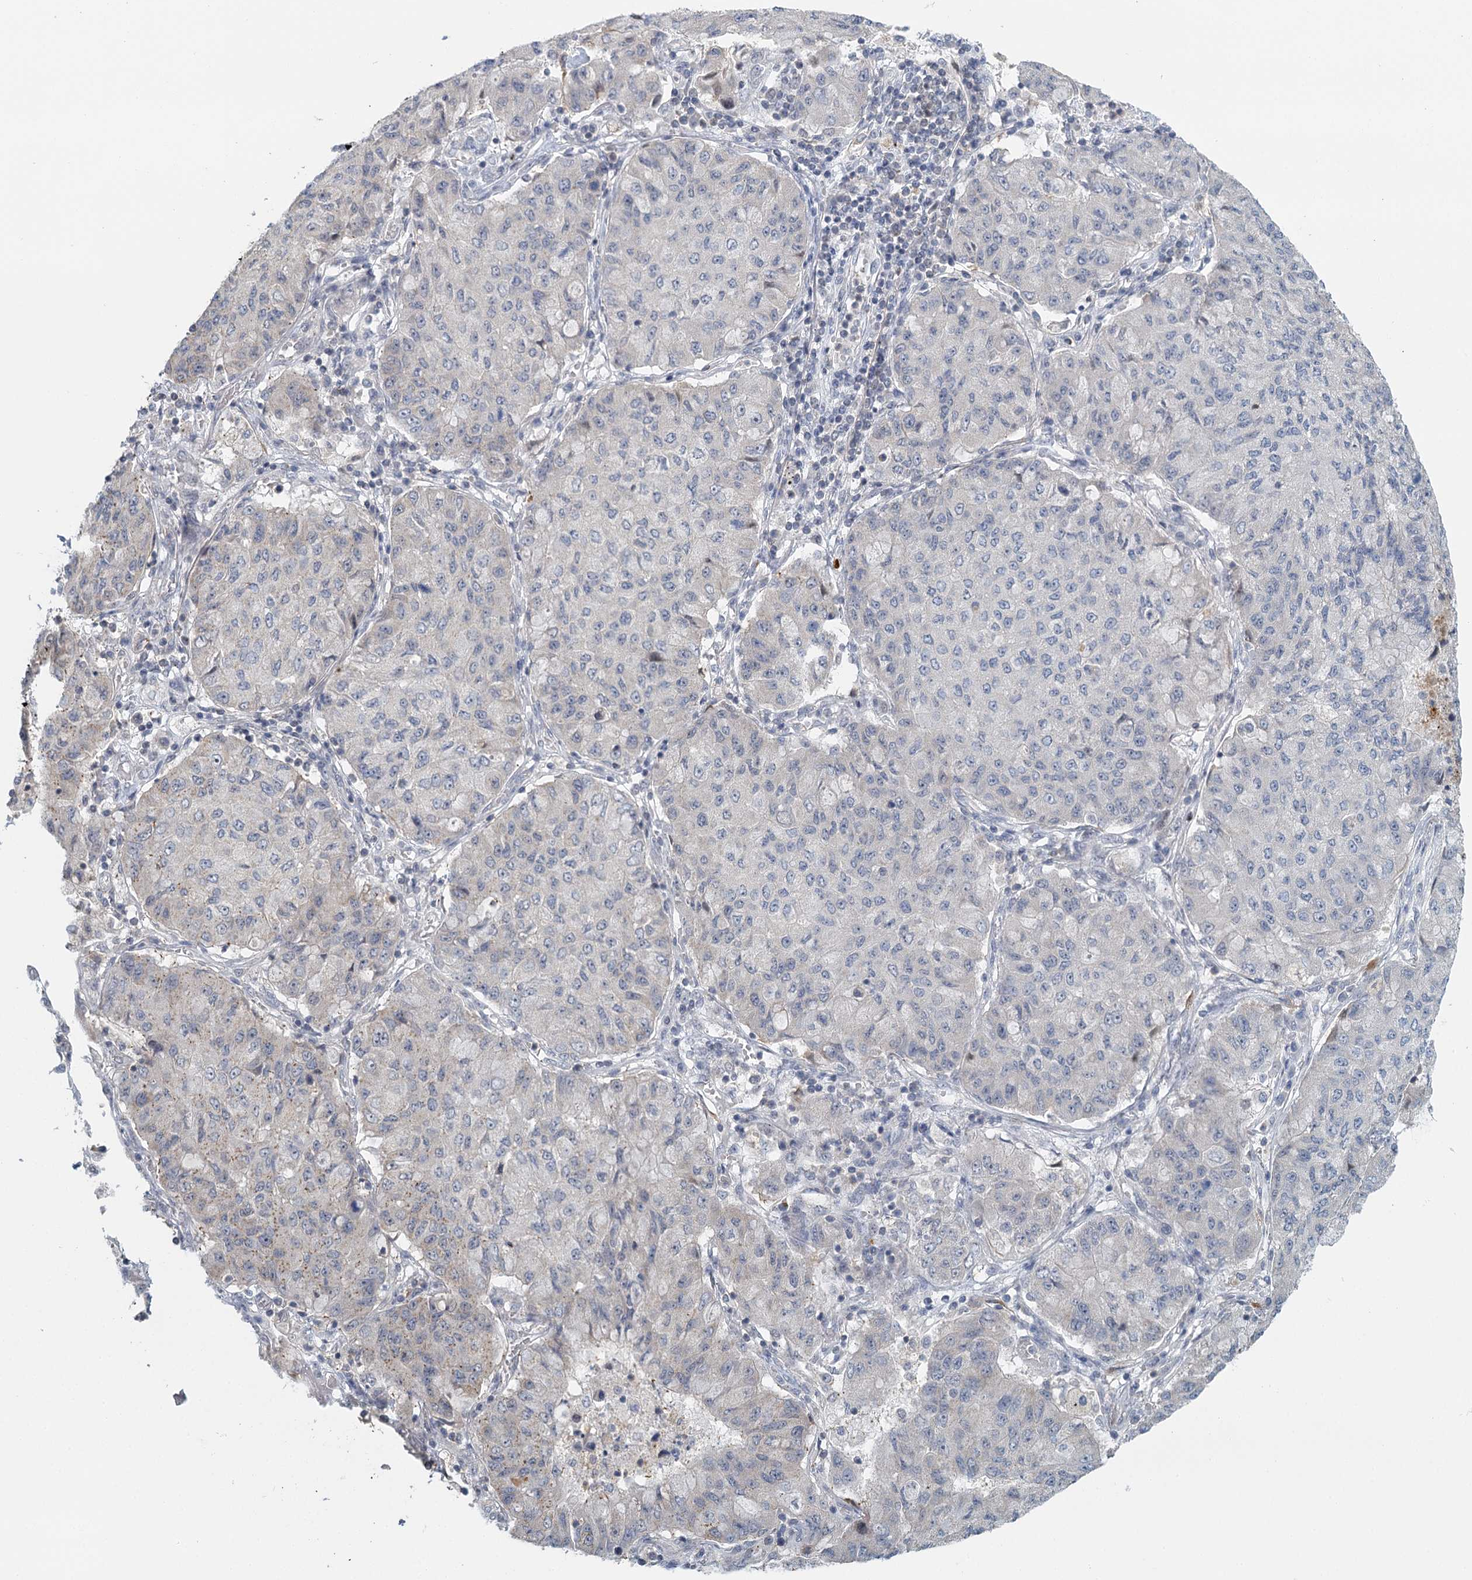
{"staining": {"intensity": "negative", "quantity": "none", "location": "none"}, "tissue": "lung cancer", "cell_type": "Tumor cells", "image_type": "cancer", "snomed": [{"axis": "morphology", "description": "Squamous cell carcinoma, NOS"}, {"axis": "topography", "description": "Lung"}], "caption": "Squamous cell carcinoma (lung) was stained to show a protein in brown. There is no significant positivity in tumor cells.", "gene": "GPATCH11", "patient": {"sex": "male", "age": 74}}